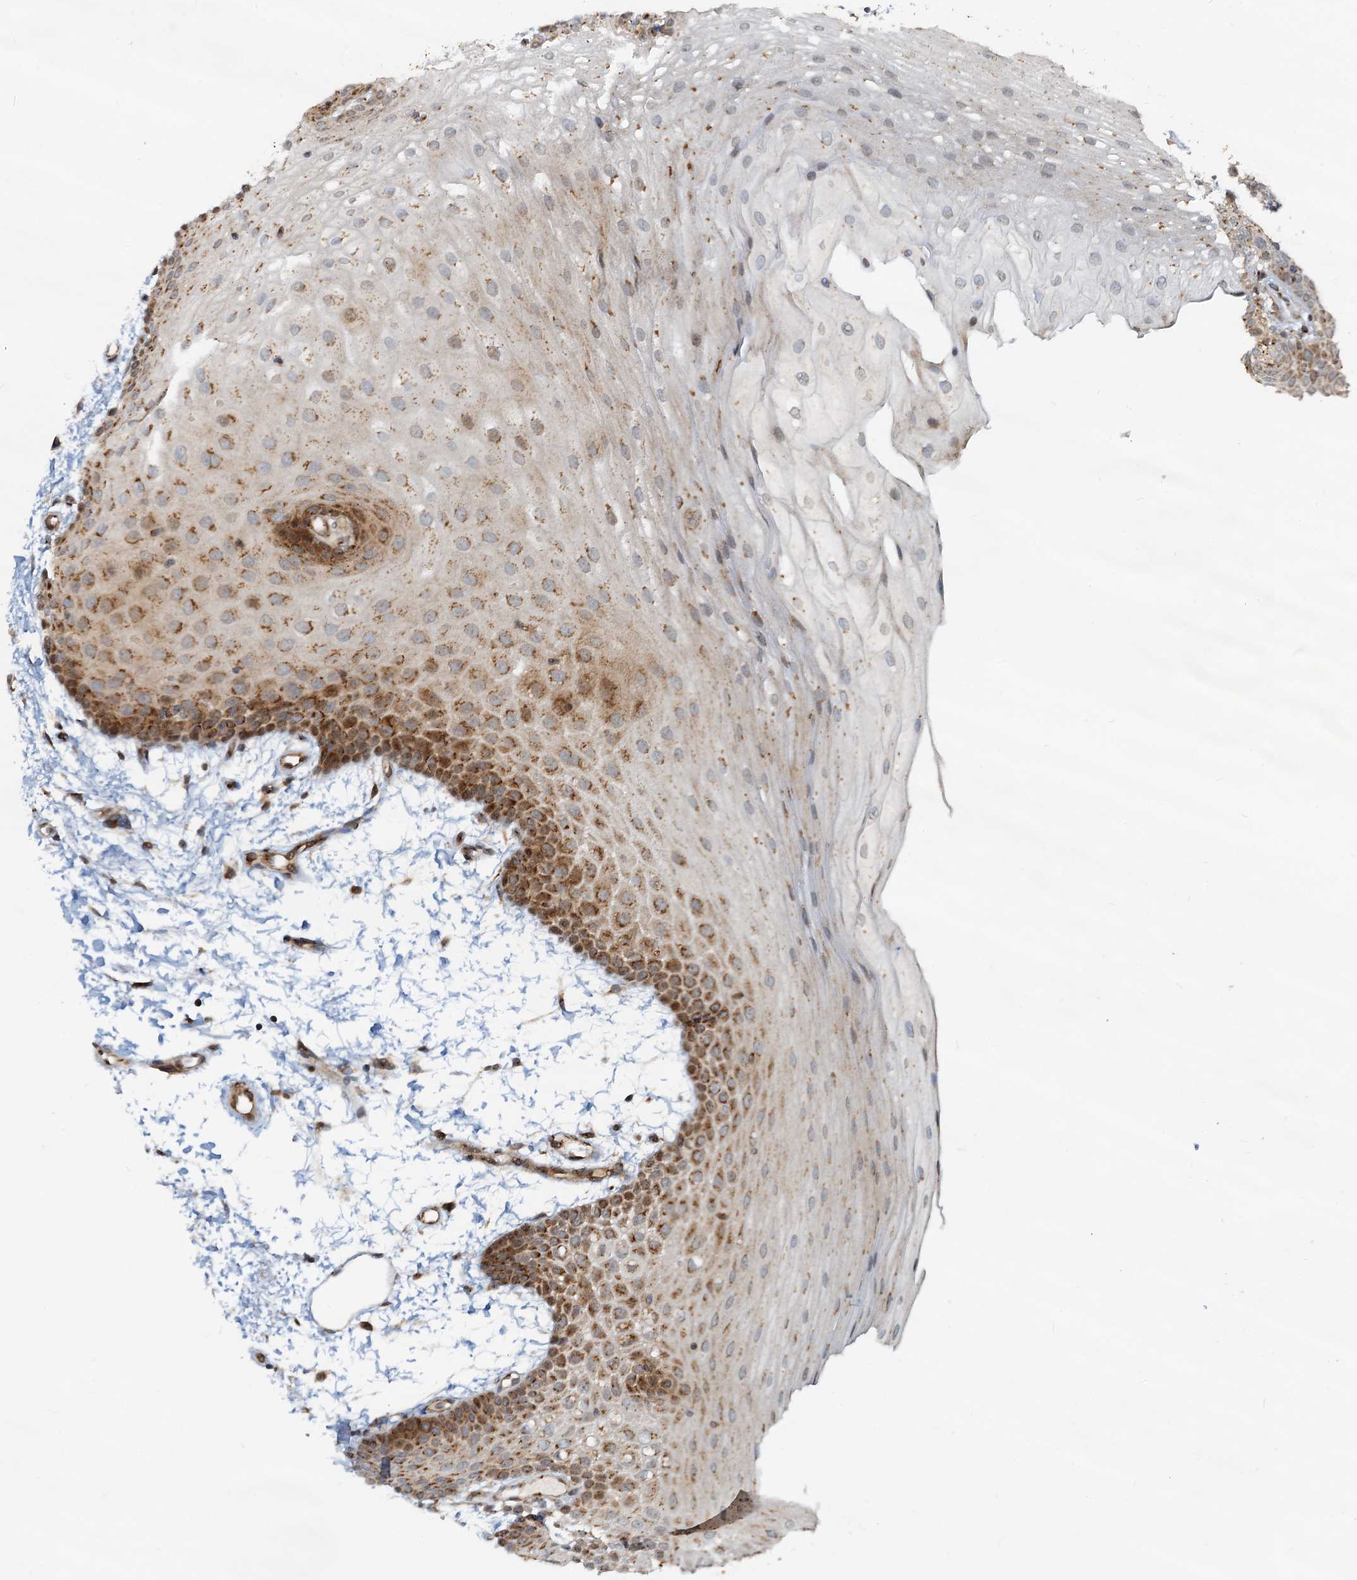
{"staining": {"intensity": "moderate", "quantity": "25%-75%", "location": "cytoplasmic/membranous"}, "tissue": "oral mucosa", "cell_type": "Squamous epithelial cells", "image_type": "normal", "snomed": [{"axis": "morphology", "description": "Normal tissue, NOS"}, {"axis": "topography", "description": "Oral tissue"}], "caption": "Immunohistochemistry (IHC) photomicrograph of benign oral mucosa: oral mucosa stained using IHC displays medium levels of moderate protein expression localized specifically in the cytoplasmic/membranous of squamous epithelial cells, appearing as a cytoplasmic/membranous brown color.", "gene": "CEP68", "patient": {"sex": "male", "age": 68}}